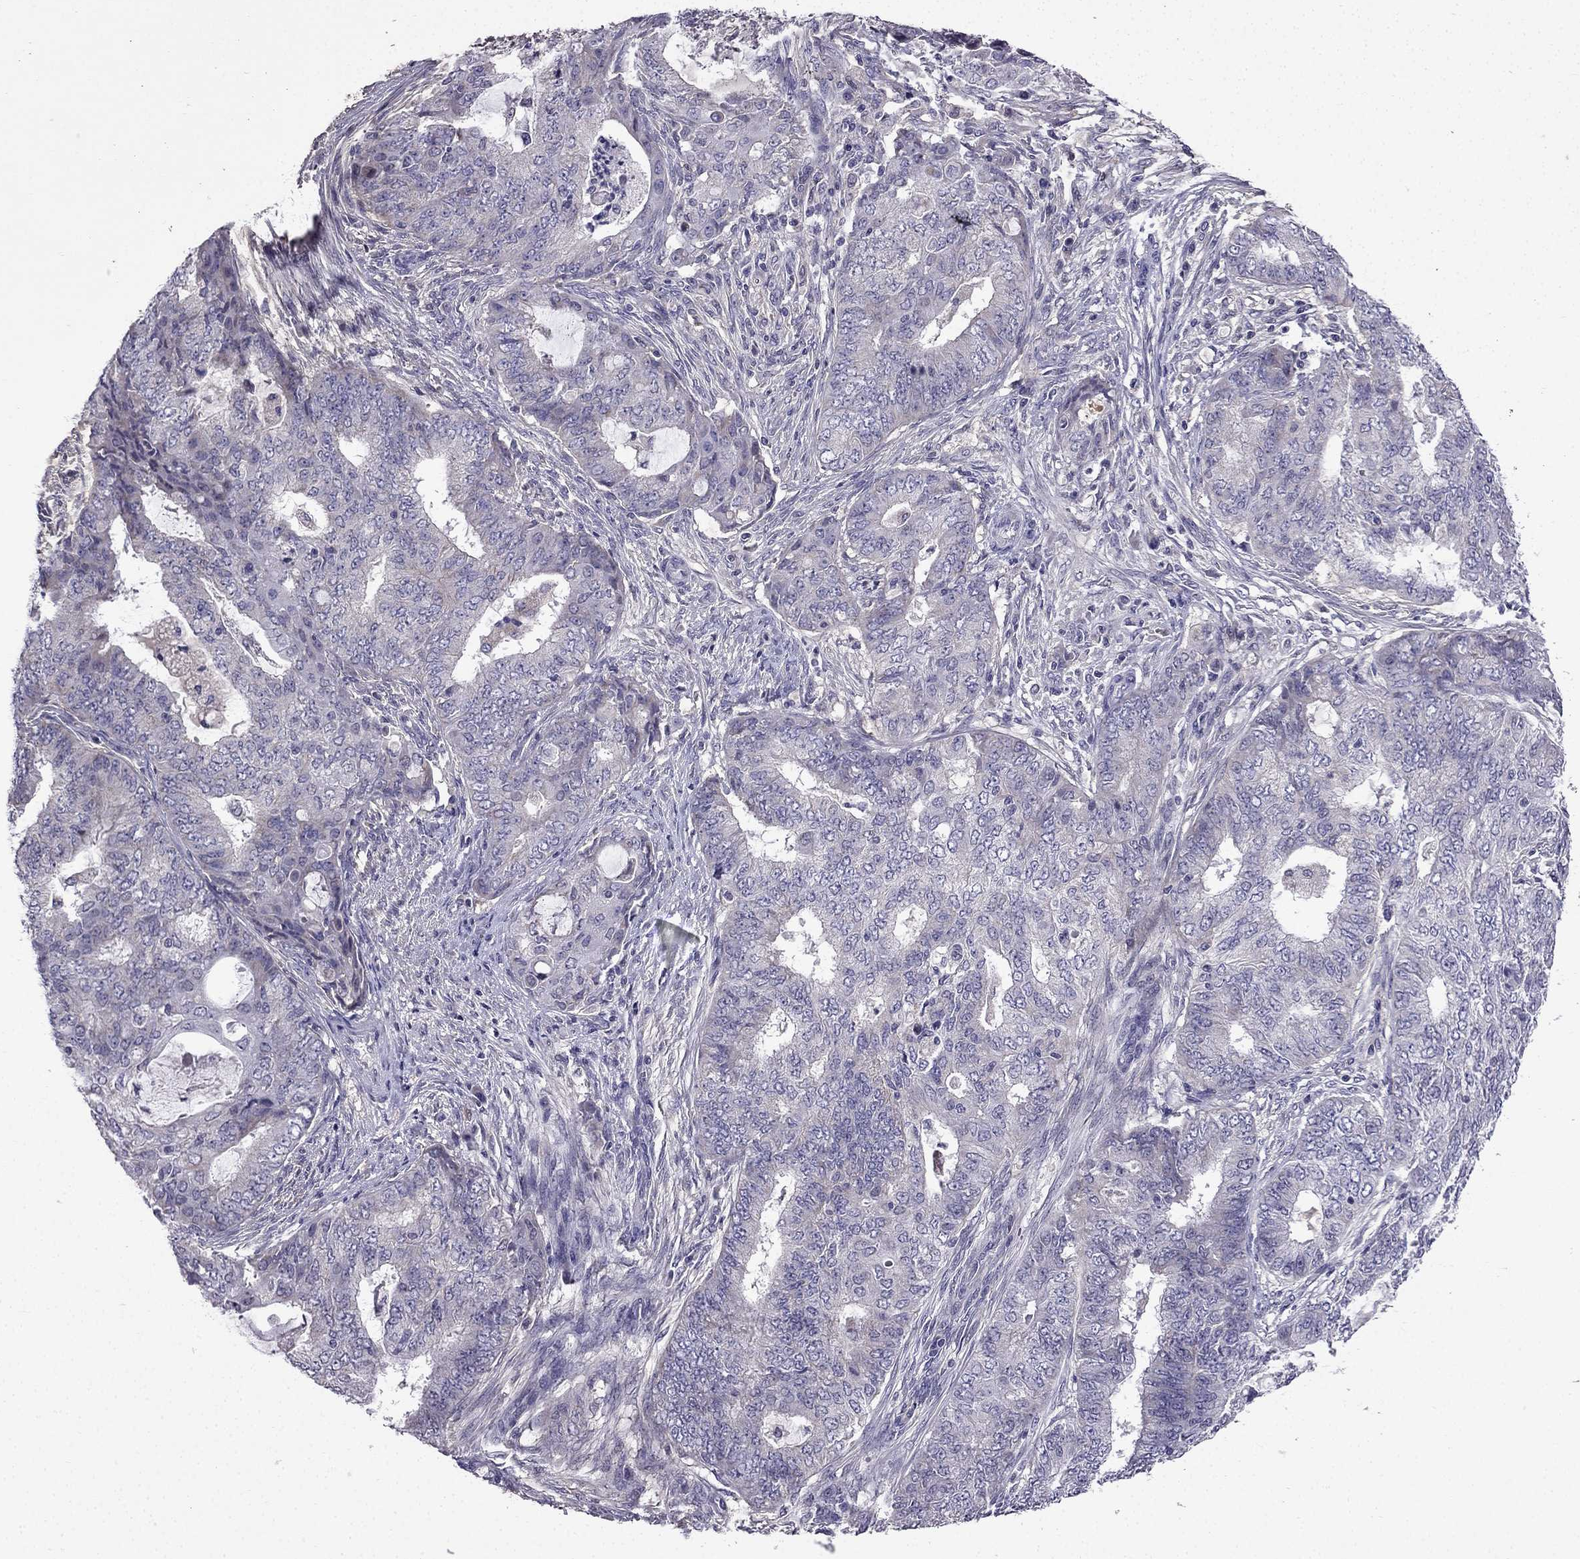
{"staining": {"intensity": "negative", "quantity": "none", "location": "none"}, "tissue": "endometrial cancer", "cell_type": "Tumor cells", "image_type": "cancer", "snomed": [{"axis": "morphology", "description": "Adenocarcinoma, NOS"}, {"axis": "topography", "description": "Endometrium"}], "caption": "Tumor cells show no significant protein positivity in adenocarcinoma (endometrial).", "gene": "SLC6A2", "patient": {"sex": "female", "age": 62}}